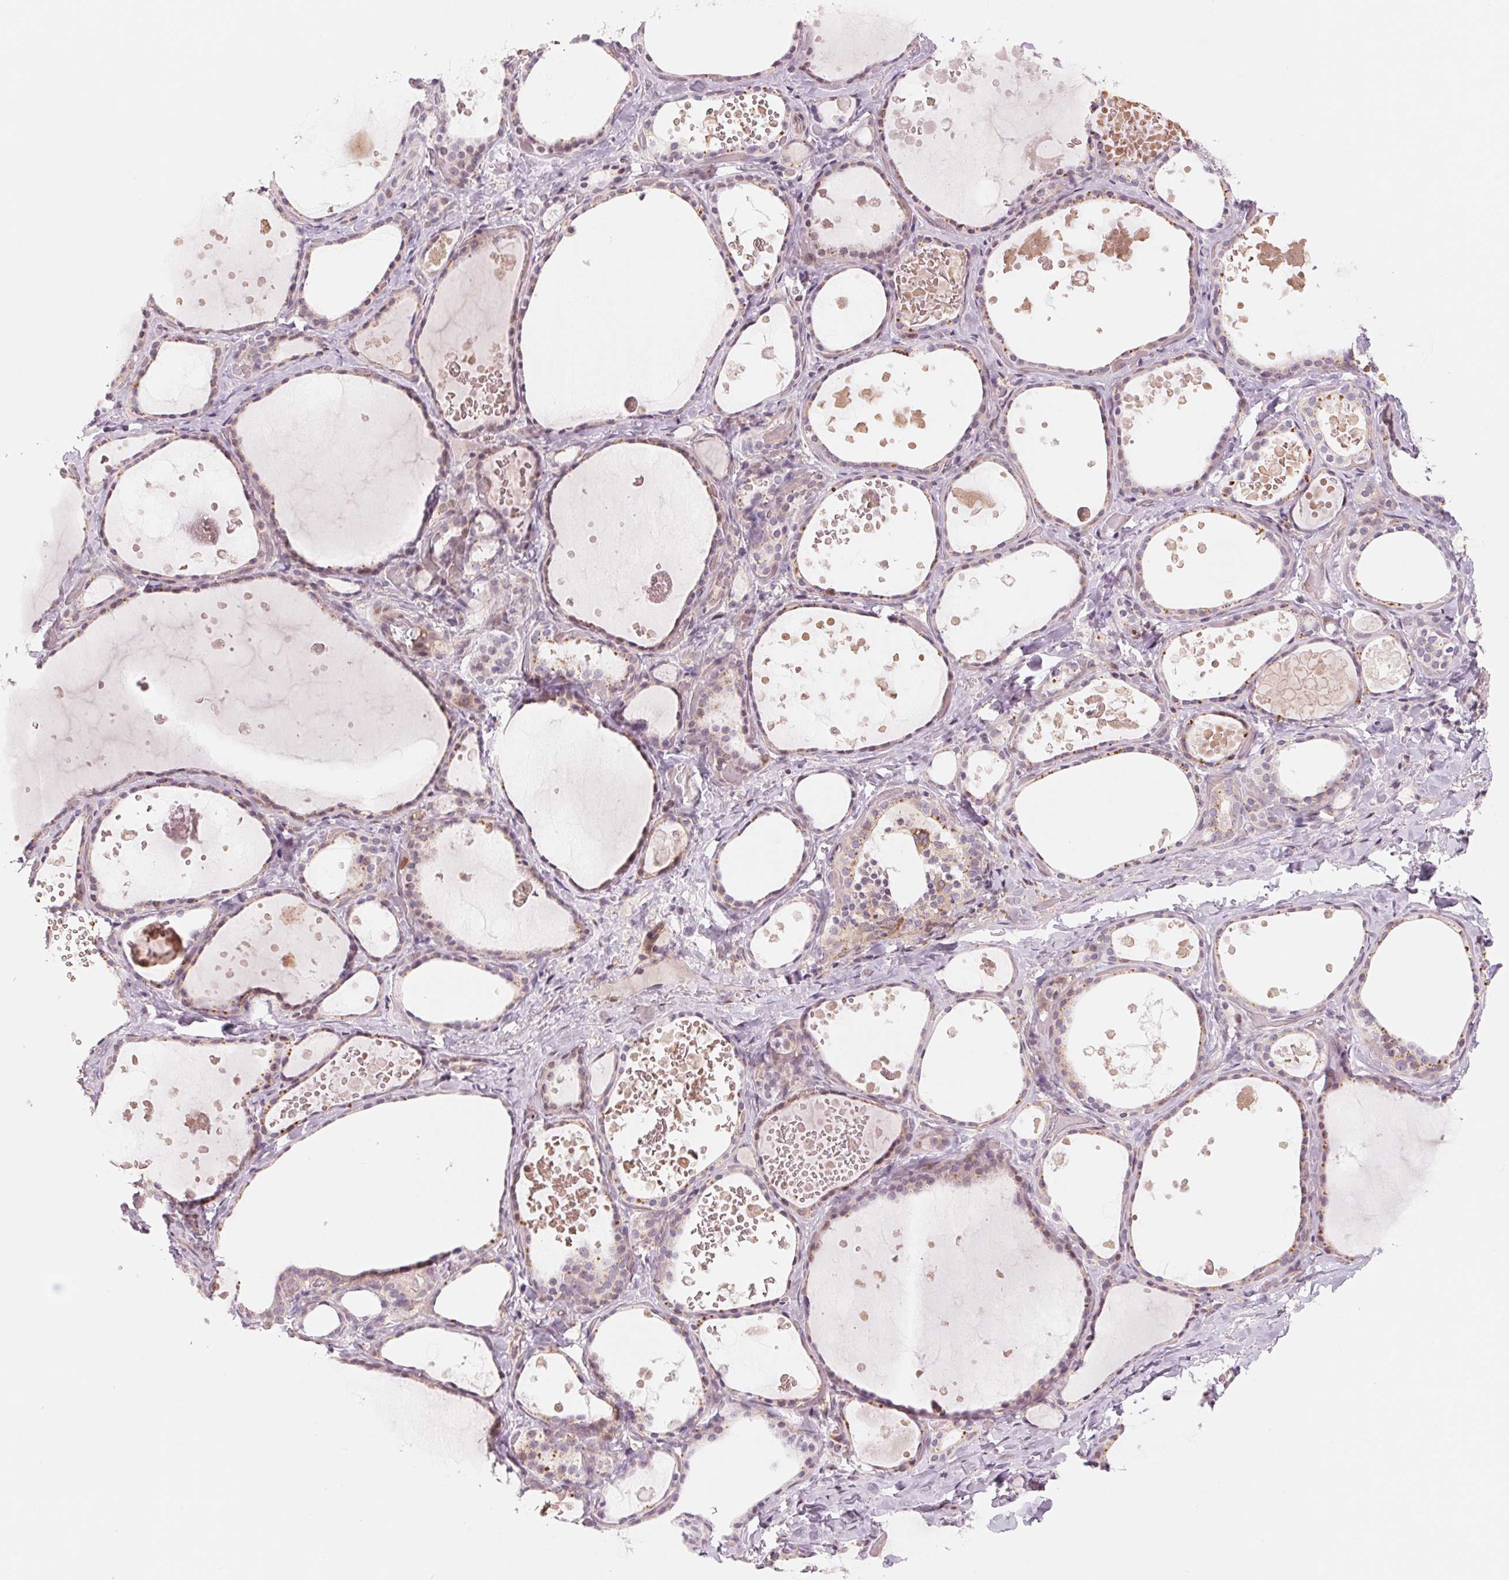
{"staining": {"intensity": "weak", "quantity": "25%-75%", "location": "cytoplasmic/membranous"}, "tissue": "thyroid gland", "cell_type": "Glandular cells", "image_type": "normal", "snomed": [{"axis": "morphology", "description": "Normal tissue, NOS"}, {"axis": "topography", "description": "Thyroid gland"}], "caption": "Weak cytoplasmic/membranous protein staining is seen in approximately 25%-75% of glandular cells in thyroid gland.", "gene": "SLC17A4", "patient": {"sex": "female", "age": 56}}